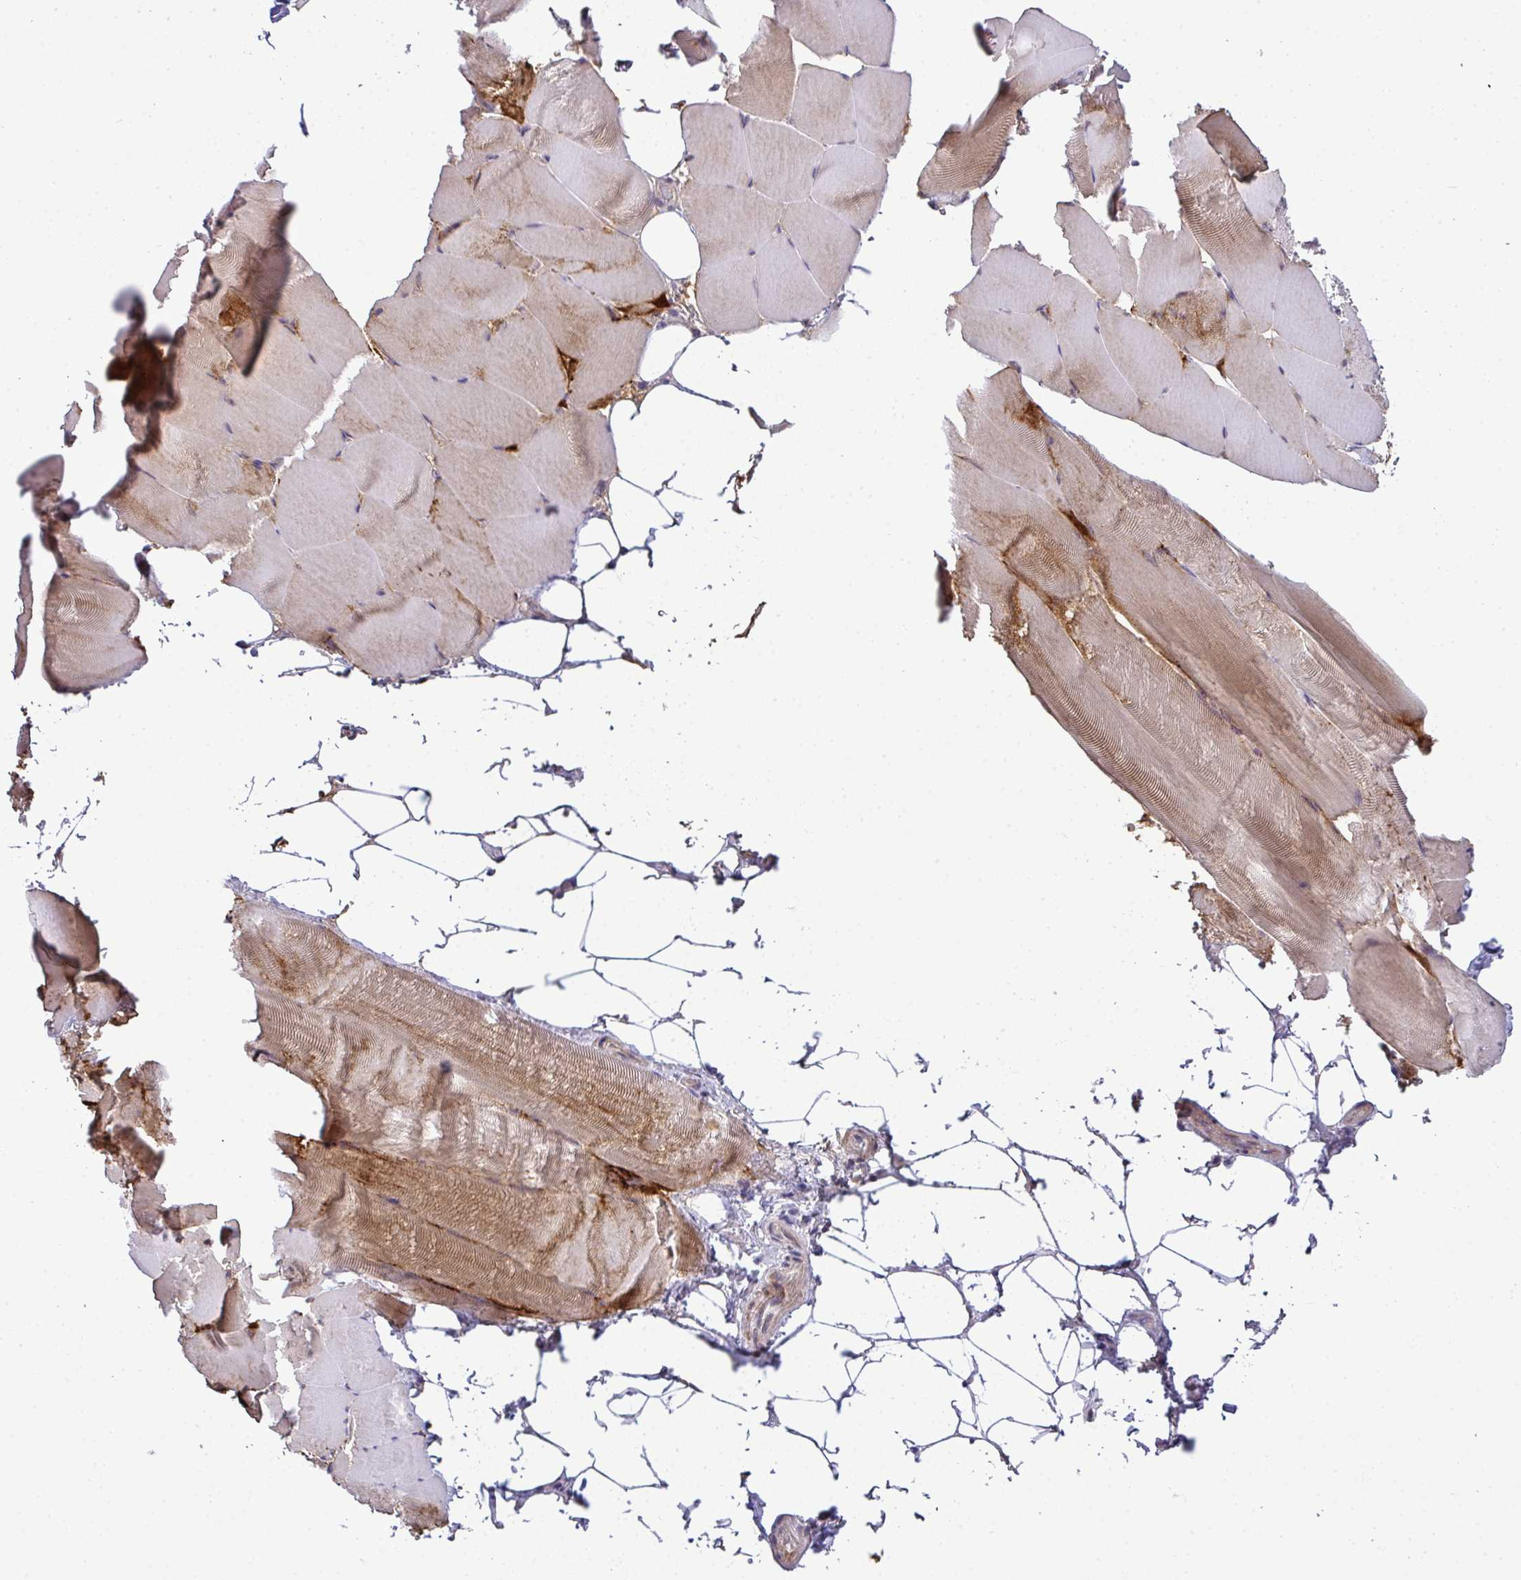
{"staining": {"intensity": "moderate", "quantity": "25%-75%", "location": "cytoplasmic/membranous"}, "tissue": "skeletal muscle", "cell_type": "Myocytes", "image_type": "normal", "snomed": [{"axis": "morphology", "description": "Normal tissue, NOS"}, {"axis": "topography", "description": "Skeletal muscle"}], "caption": "Protein expression analysis of benign skeletal muscle reveals moderate cytoplasmic/membranous expression in about 25%-75% of myocytes. The protein is stained brown, and the nuclei are stained in blue (DAB (3,3'-diaminobenzidine) IHC with brightfield microscopy, high magnification).", "gene": "NT5C1A", "patient": {"sex": "female", "age": 64}}